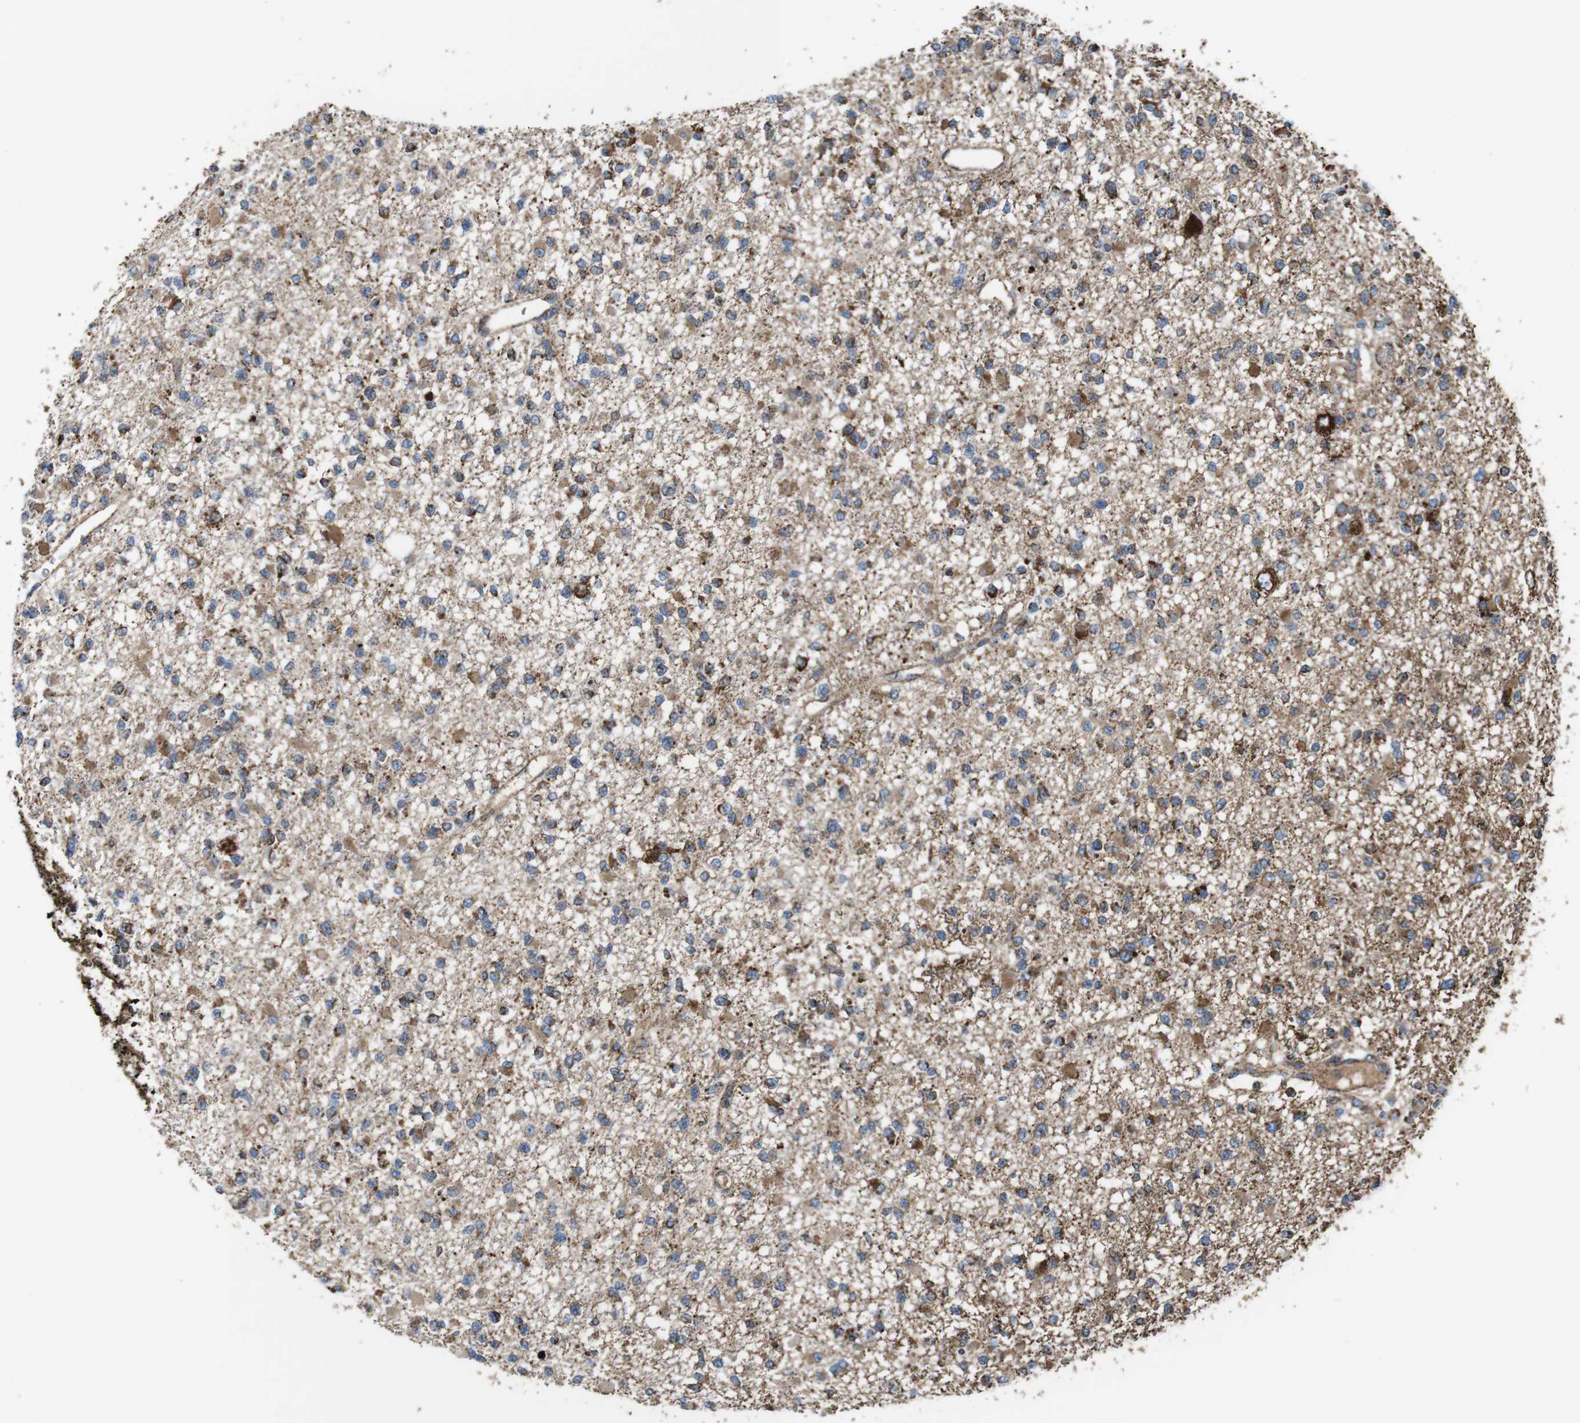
{"staining": {"intensity": "weak", "quantity": "25%-75%", "location": "cytoplasmic/membranous"}, "tissue": "glioma", "cell_type": "Tumor cells", "image_type": "cancer", "snomed": [{"axis": "morphology", "description": "Glioma, malignant, Low grade"}, {"axis": "topography", "description": "Brain"}], "caption": "Immunohistochemistry (DAB (3,3'-diaminobenzidine)) staining of malignant glioma (low-grade) reveals weak cytoplasmic/membranous protein staining in approximately 25%-75% of tumor cells. Using DAB (3,3'-diaminobenzidine) (brown) and hematoxylin (blue) stains, captured at high magnification using brightfield microscopy.", "gene": "HK1", "patient": {"sex": "female", "age": 22}}